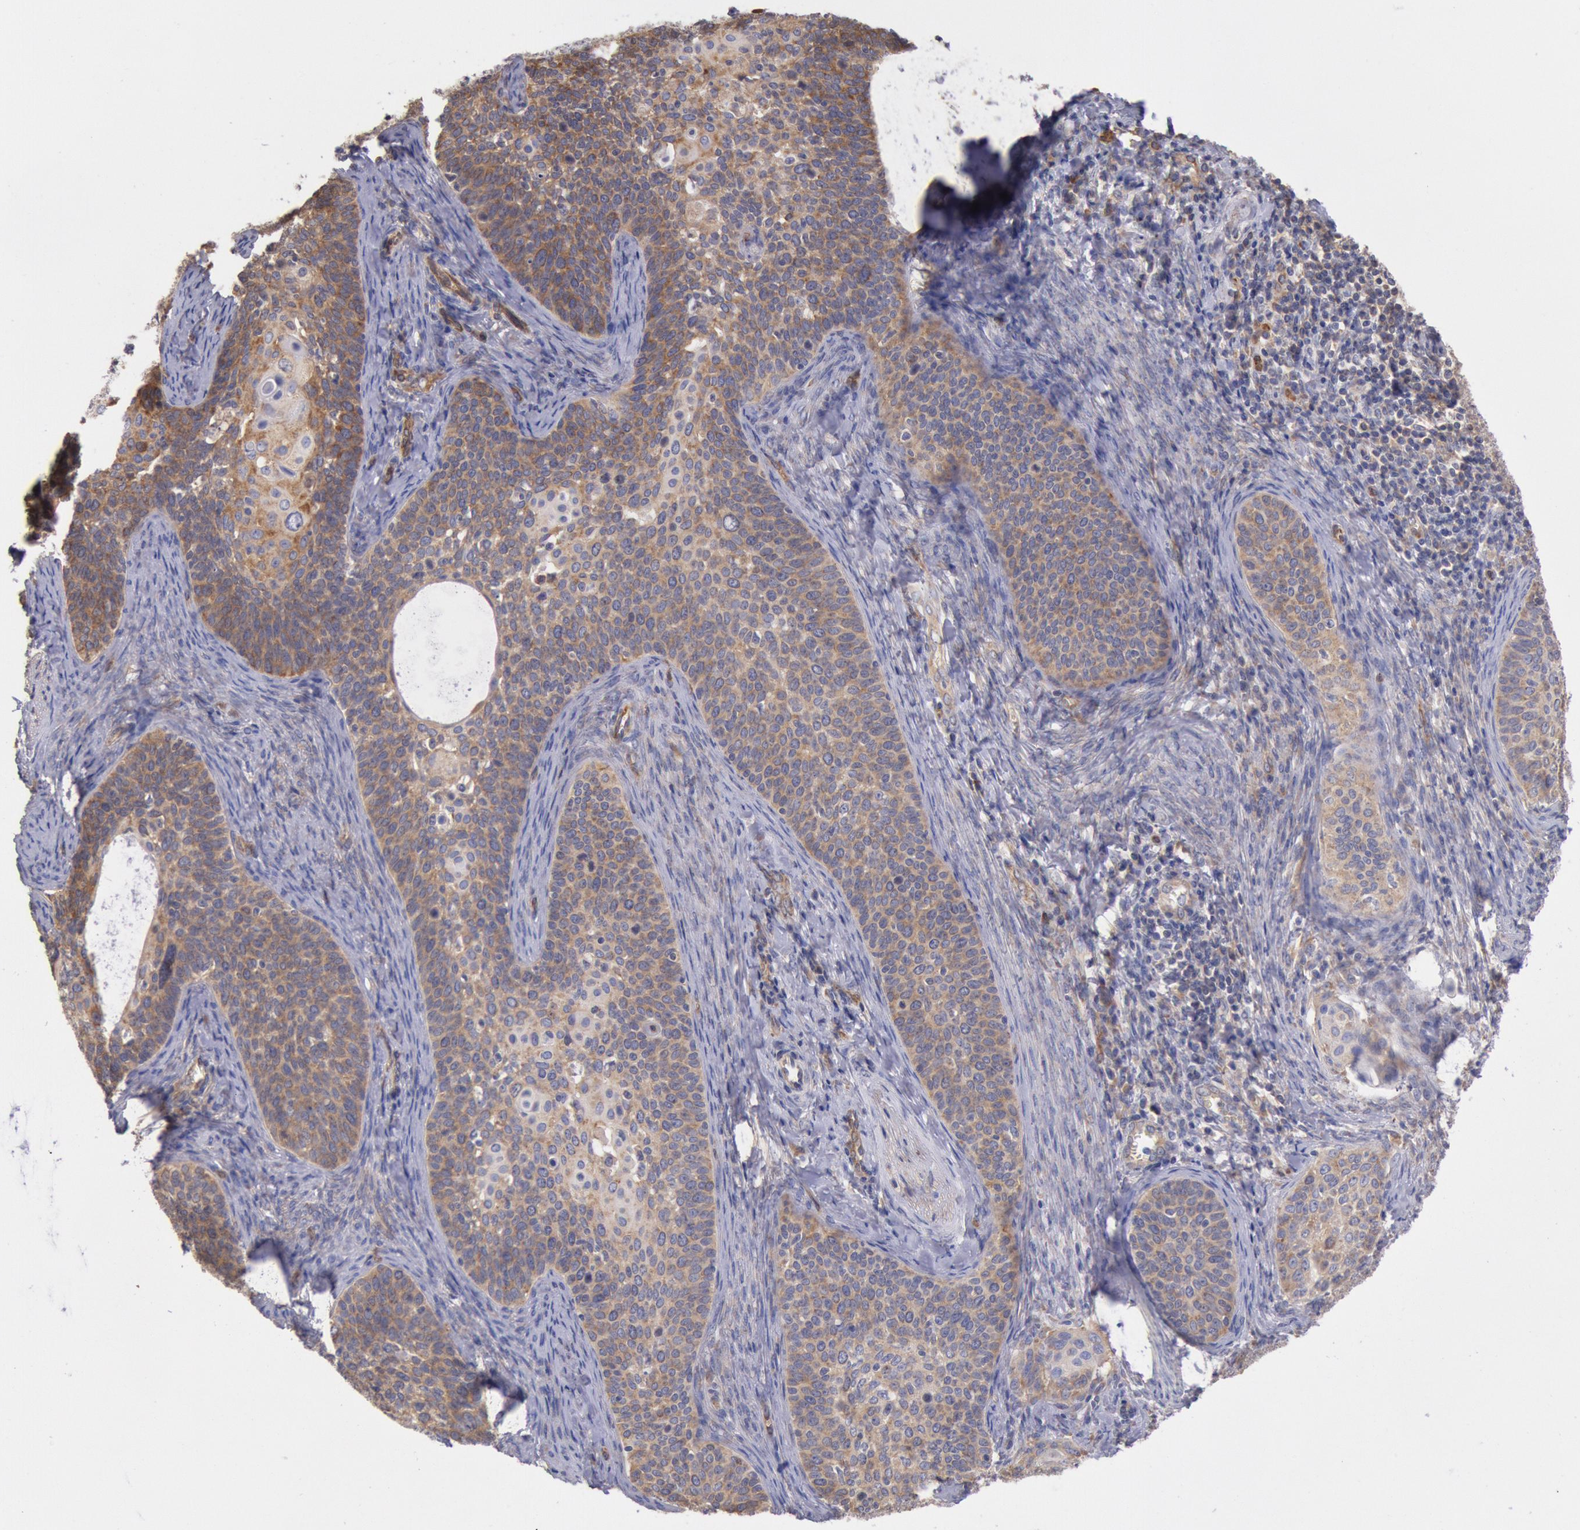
{"staining": {"intensity": "moderate", "quantity": ">75%", "location": "cytoplasmic/membranous"}, "tissue": "cervical cancer", "cell_type": "Tumor cells", "image_type": "cancer", "snomed": [{"axis": "morphology", "description": "Squamous cell carcinoma, NOS"}, {"axis": "topography", "description": "Cervix"}], "caption": "Cervical cancer stained with a protein marker shows moderate staining in tumor cells.", "gene": "DRG1", "patient": {"sex": "female", "age": 33}}